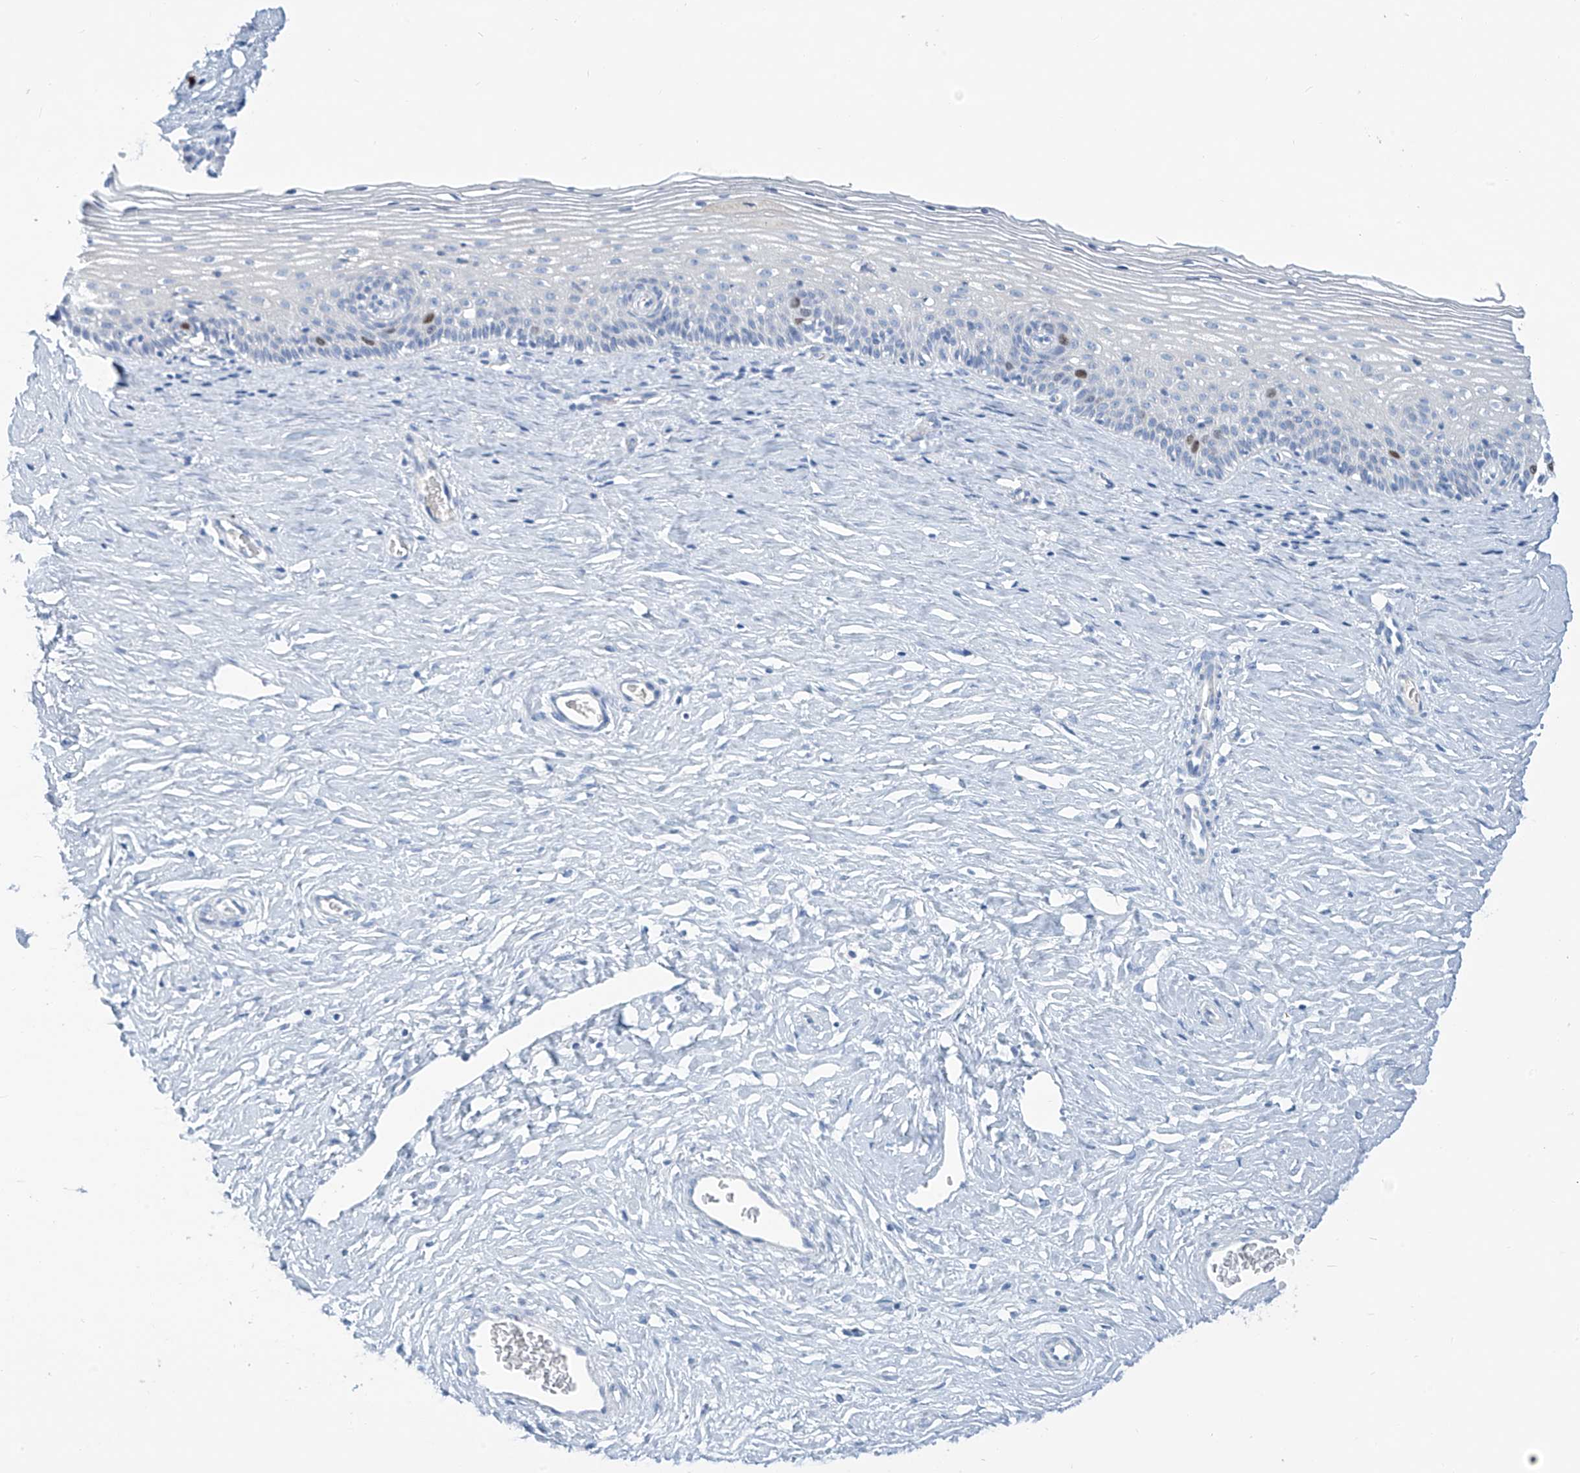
{"staining": {"intensity": "negative", "quantity": "none", "location": "none"}, "tissue": "cervix", "cell_type": "Glandular cells", "image_type": "normal", "snomed": [{"axis": "morphology", "description": "Normal tissue, NOS"}, {"axis": "topography", "description": "Cervix"}], "caption": "Immunohistochemical staining of unremarkable human cervix exhibits no significant expression in glandular cells. (DAB (3,3'-diaminobenzidine) immunohistochemistry with hematoxylin counter stain).", "gene": "SGO2", "patient": {"sex": "female", "age": 33}}